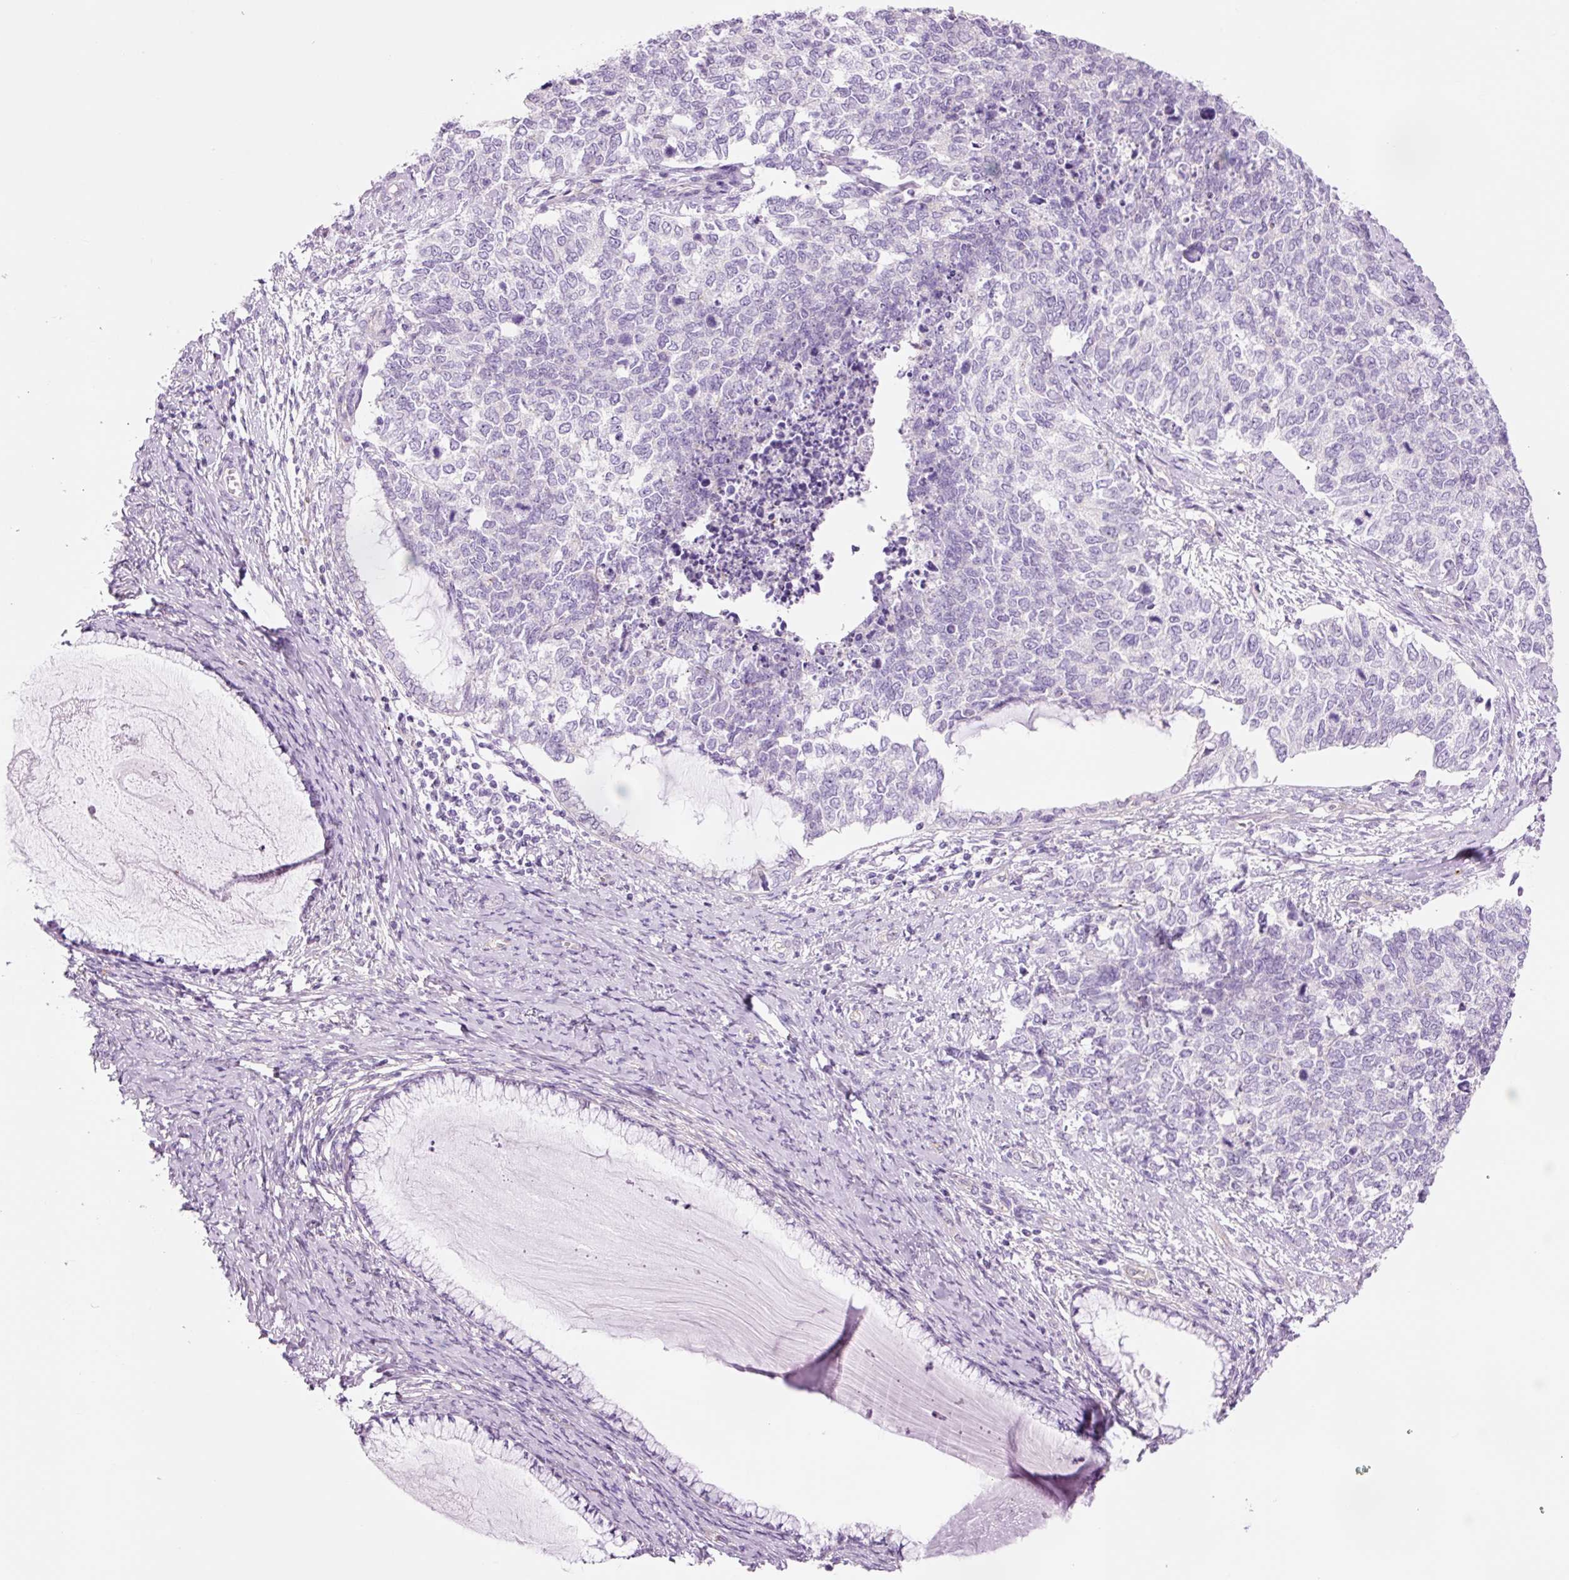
{"staining": {"intensity": "negative", "quantity": "none", "location": "none"}, "tissue": "cervical cancer", "cell_type": "Tumor cells", "image_type": "cancer", "snomed": [{"axis": "morphology", "description": "Squamous cell carcinoma, NOS"}, {"axis": "topography", "description": "Cervix"}], "caption": "IHC of cervical cancer reveals no staining in tumor cells. (DAB immunohistochemistry (IHC) with hematoxylin counter stain).", "gene": "HSPA4L", "patient": {"sex": "female", "age": 63}}